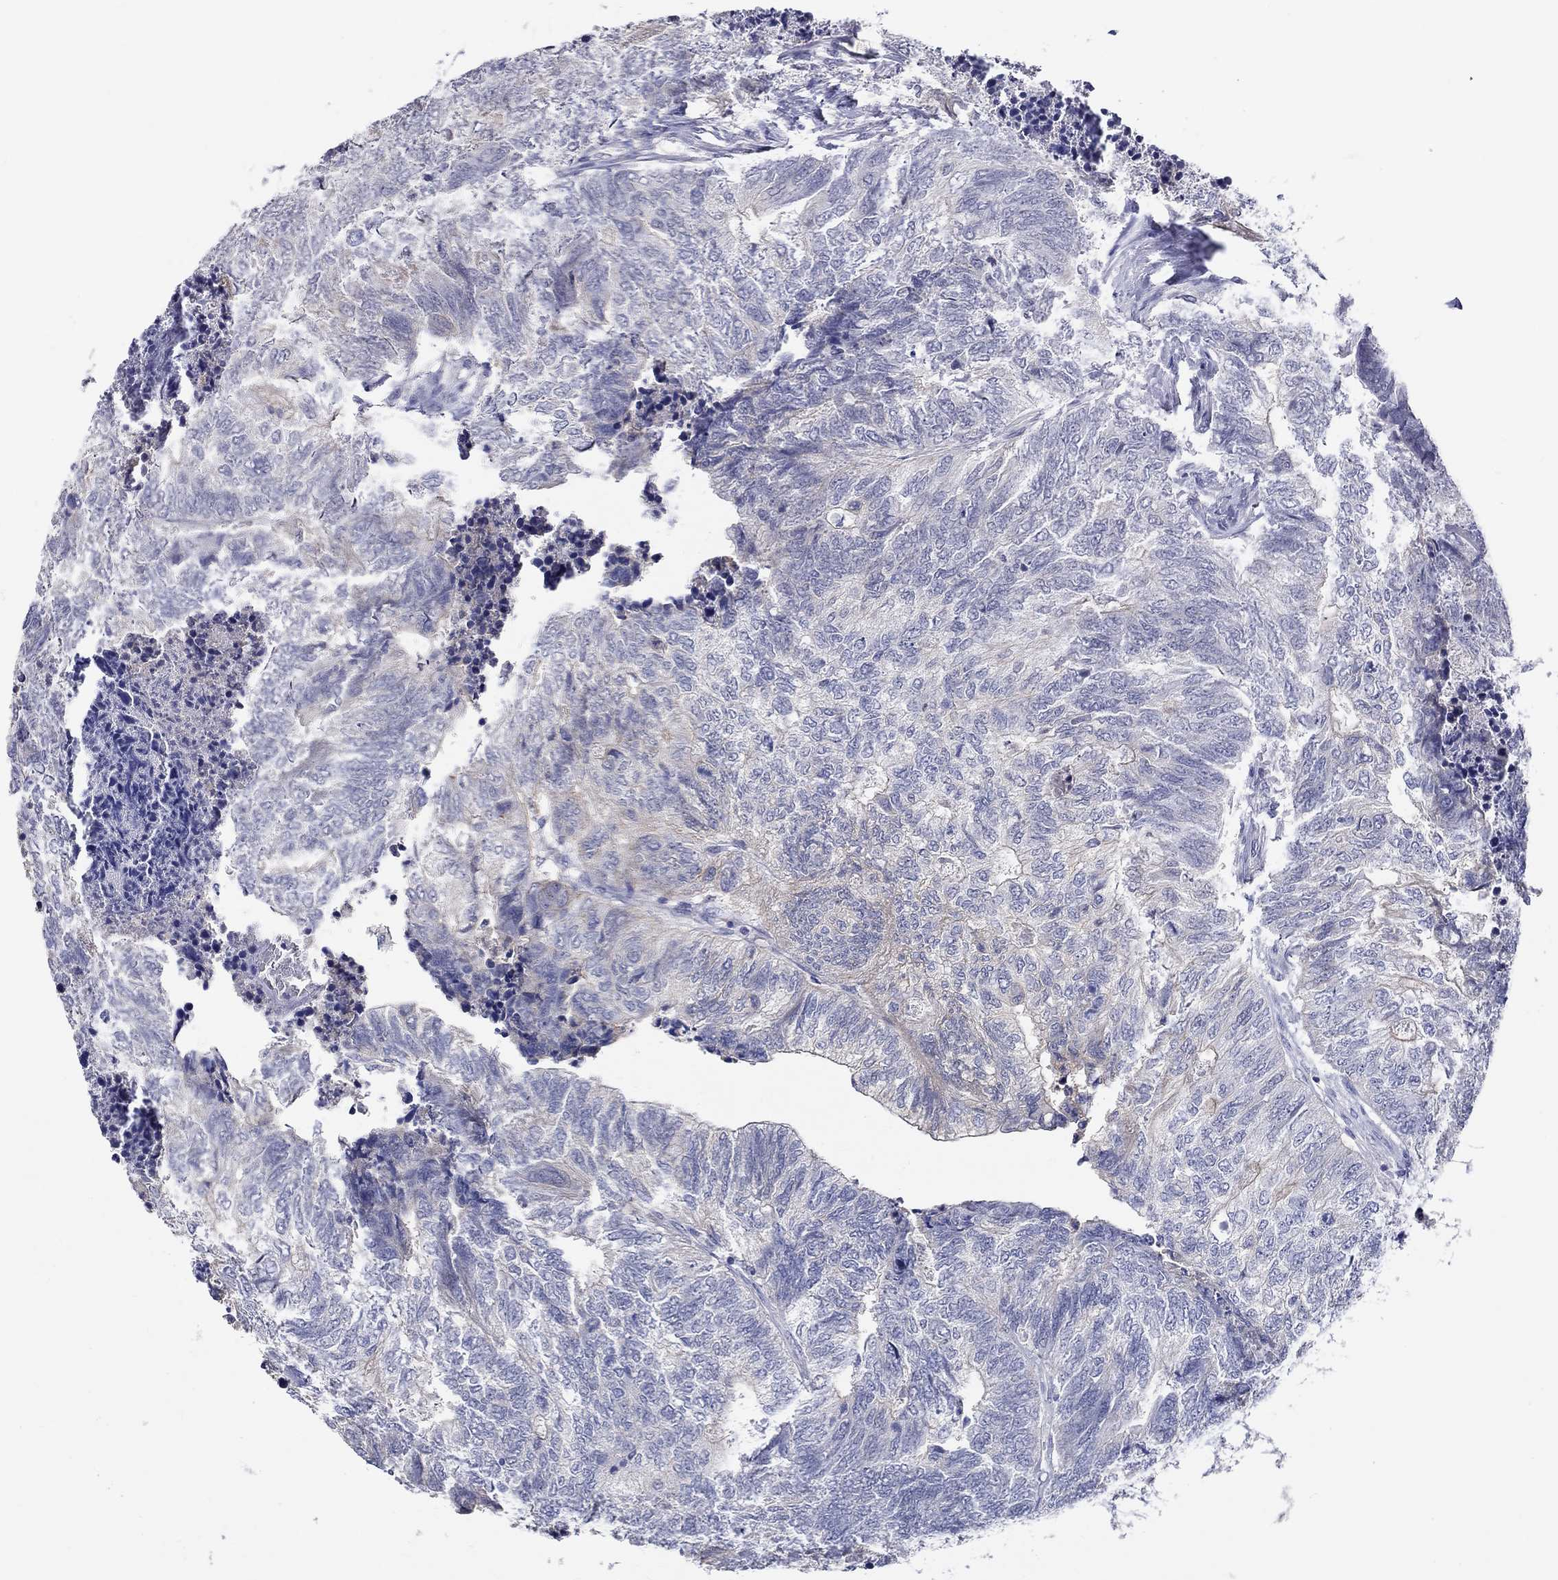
{"staining": {"intensity": "negative", "quantity": "none", "location": "none"}, "tissue": "colorectal cancer", "cell_type": "Tumor cells", "image_type": "cancer", "snomed": [{"axis": "morphology", "description": "Adenocarcinoma, NOS"}, {"axis": "topography", "description": "Colon"}], "caption": "IHC image of neoplastic tissue: human colorectal cancer (adenocarcinoma) stained with DAB (3,3'-diaminobenzidine) exhibits no significant protein expression in tumor cells.", "gene": "SLC30A3", "patient": {"sex": "female", "age": 67}}